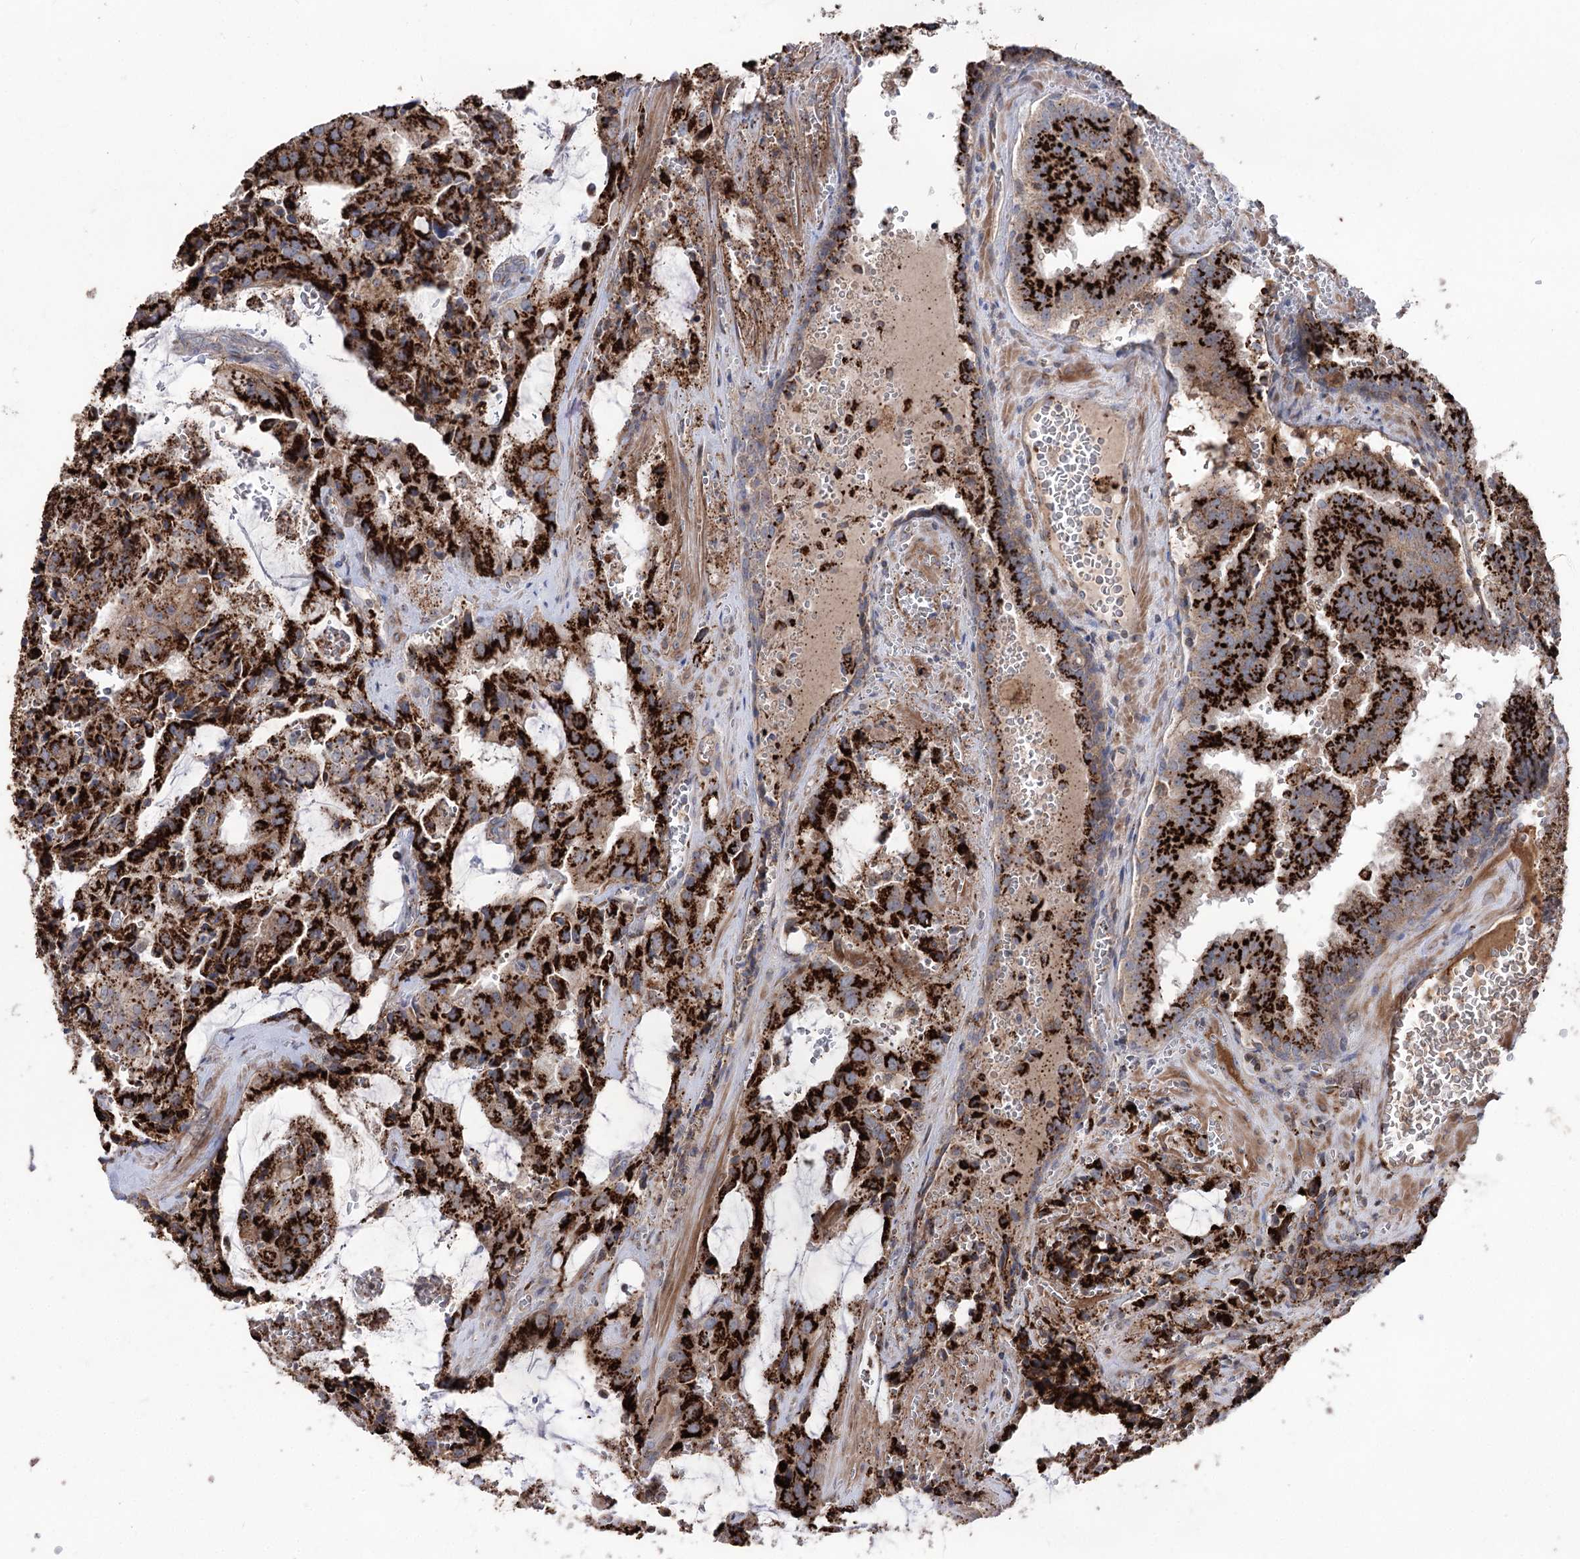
{"staining": {"intensity": "strong", "quantity": ">75%", "location": "cytoplasmic/membranous"}, "tissue": "prostate cancer", "cell_type": "Tumor cells", "image_type": "cancer", "snomed": [{"axis": "morphology", "description": "Adenocarcinoma, High grade"}, {"axis": "topography", "description": "Prostate"}], "caption": "A histopathology image of human prostate cancer stained for a protein demonstrates strong cytoplasmic/membranous brown staining in tumor cells.", "gene": "ARHGAP20", "patient": {"sex": "male", "age": 68}}